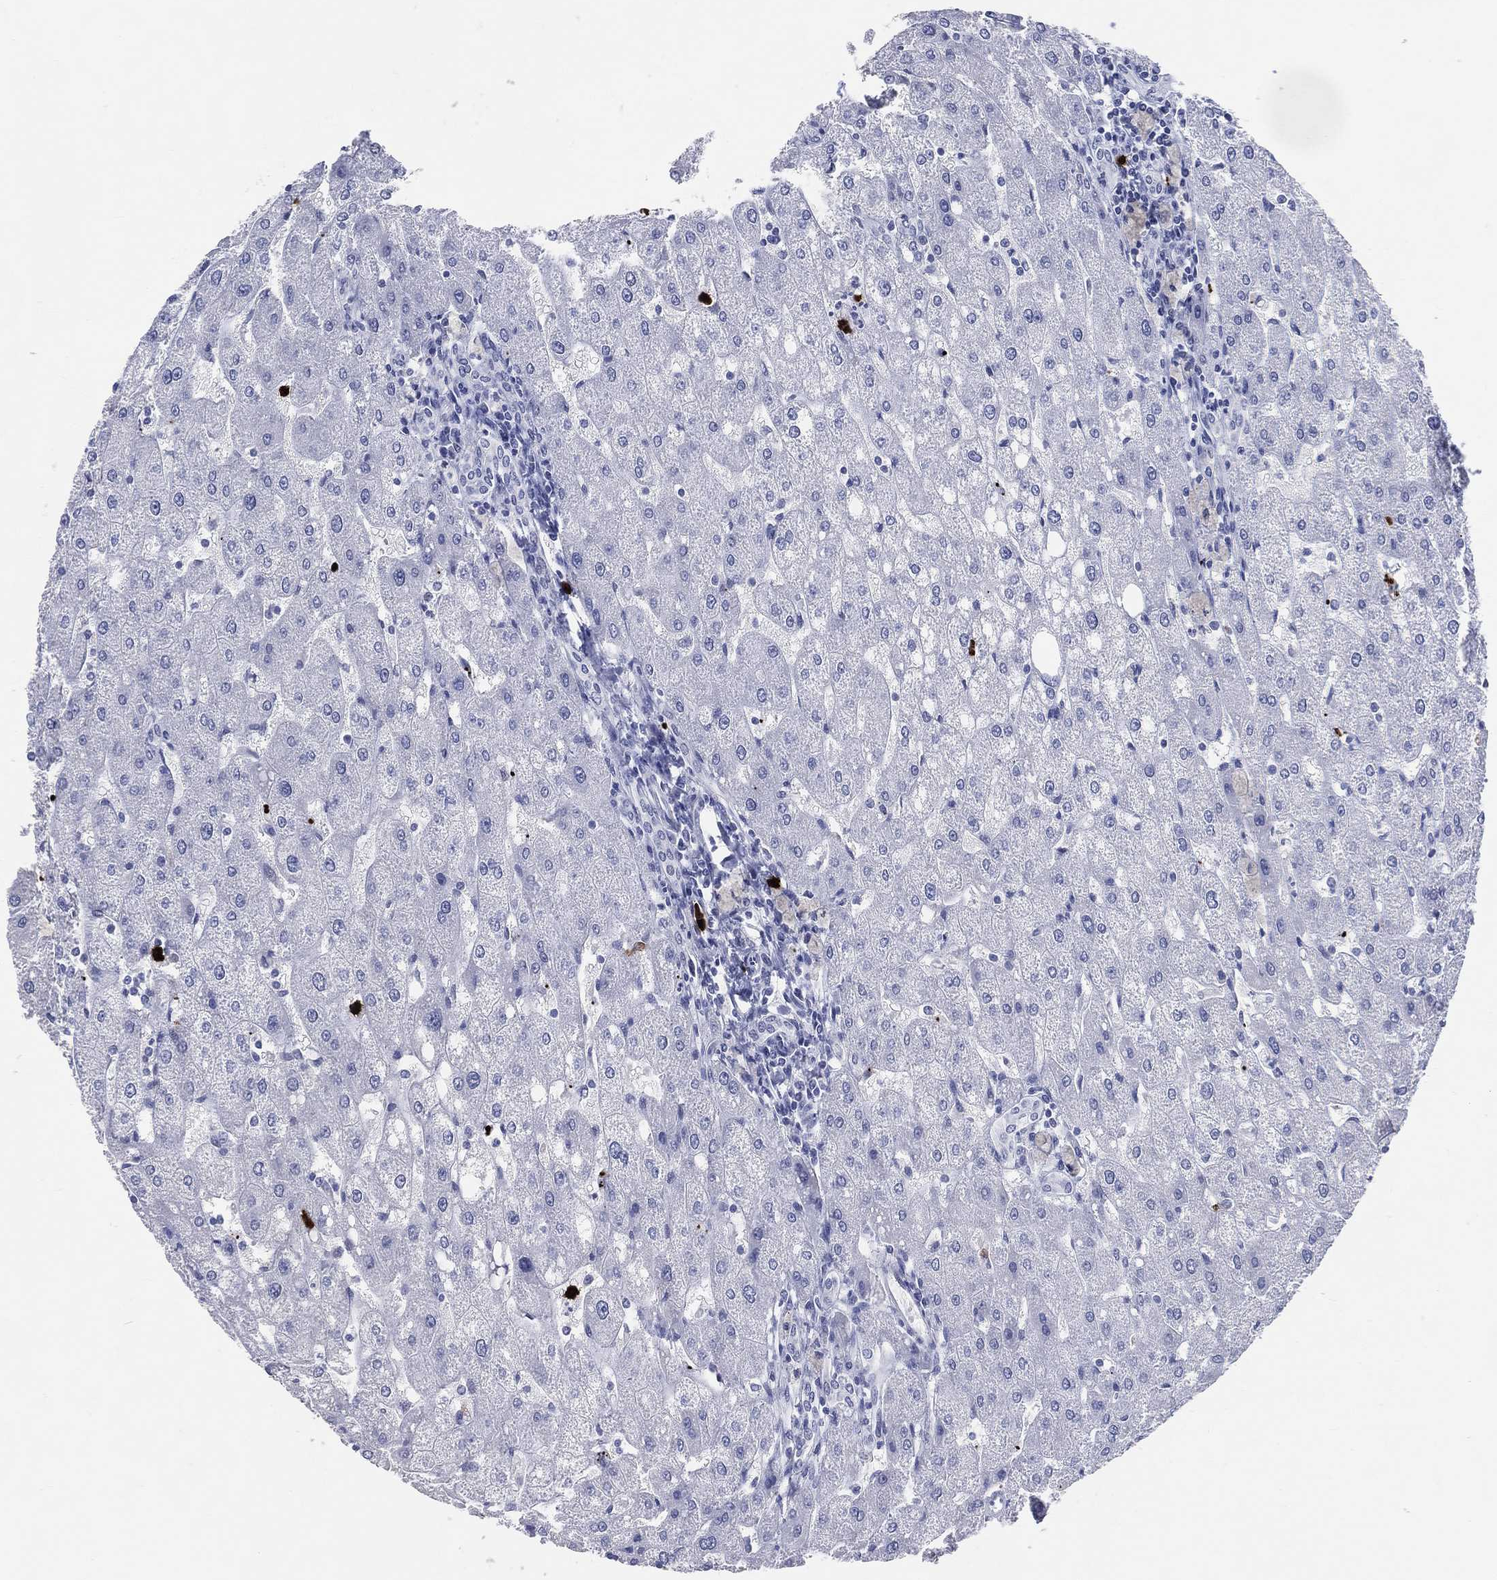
{"staining": {"intensity": "negative", "quantity": "none", "location": "none"}, "tissue": "liver", "cell_type": "Cholangiocytes", "image_type": "normal", "snomed": [{"axis": "morphology", "description": "Normal tissue, NOS"}, {"axis": "topography", "description": "Liver"}], "caption": "A histopathology image of liver stained for a protein shows no brown staining in cholangiocytes. Nuclei are stained in blue.", "gene": "CFAP58", "patient": {"sex": "male", "age": 67}}